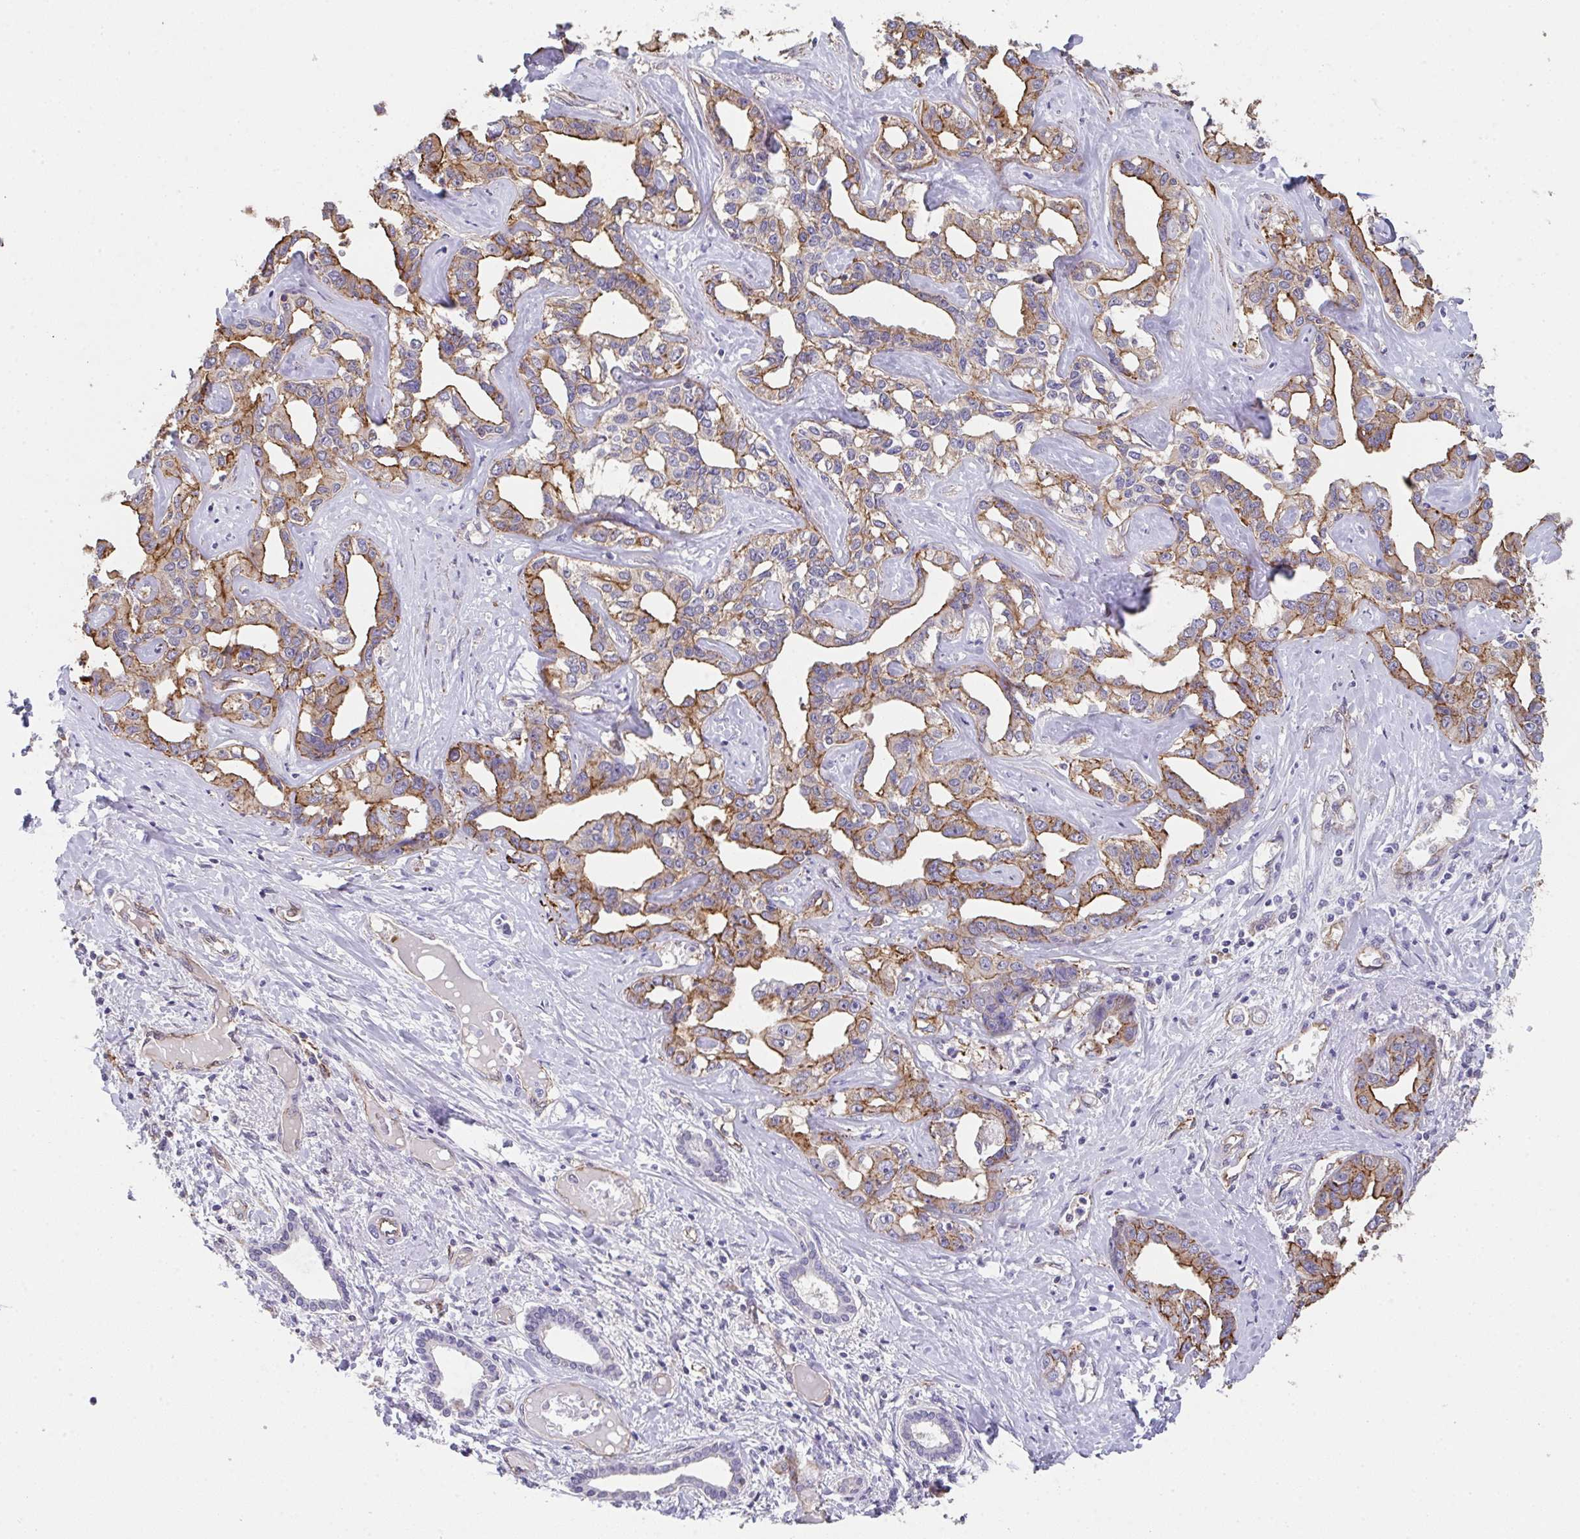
{"staining": {"intensity": "strong", "quantity": ">75%", "location": "cytoplasmic/membranous"}, "tissue": "liver cancer", "cell_type": "Tumor cells", "image_type": "cancer", "snomed": [{"axis": "morphology", "description": "Cholangiocarcinoma"}, {"axis": "topography", "description": "Liver"}], "caption": "Strong cytoplasmic/membranous expression for a protein is seen in about >75% of tumor cells of cholangiocarcinoma (liver) using immunohistochemistry (IHC).", "gene": "DBN1", "patient": {"sex": "male", "age": 59}}